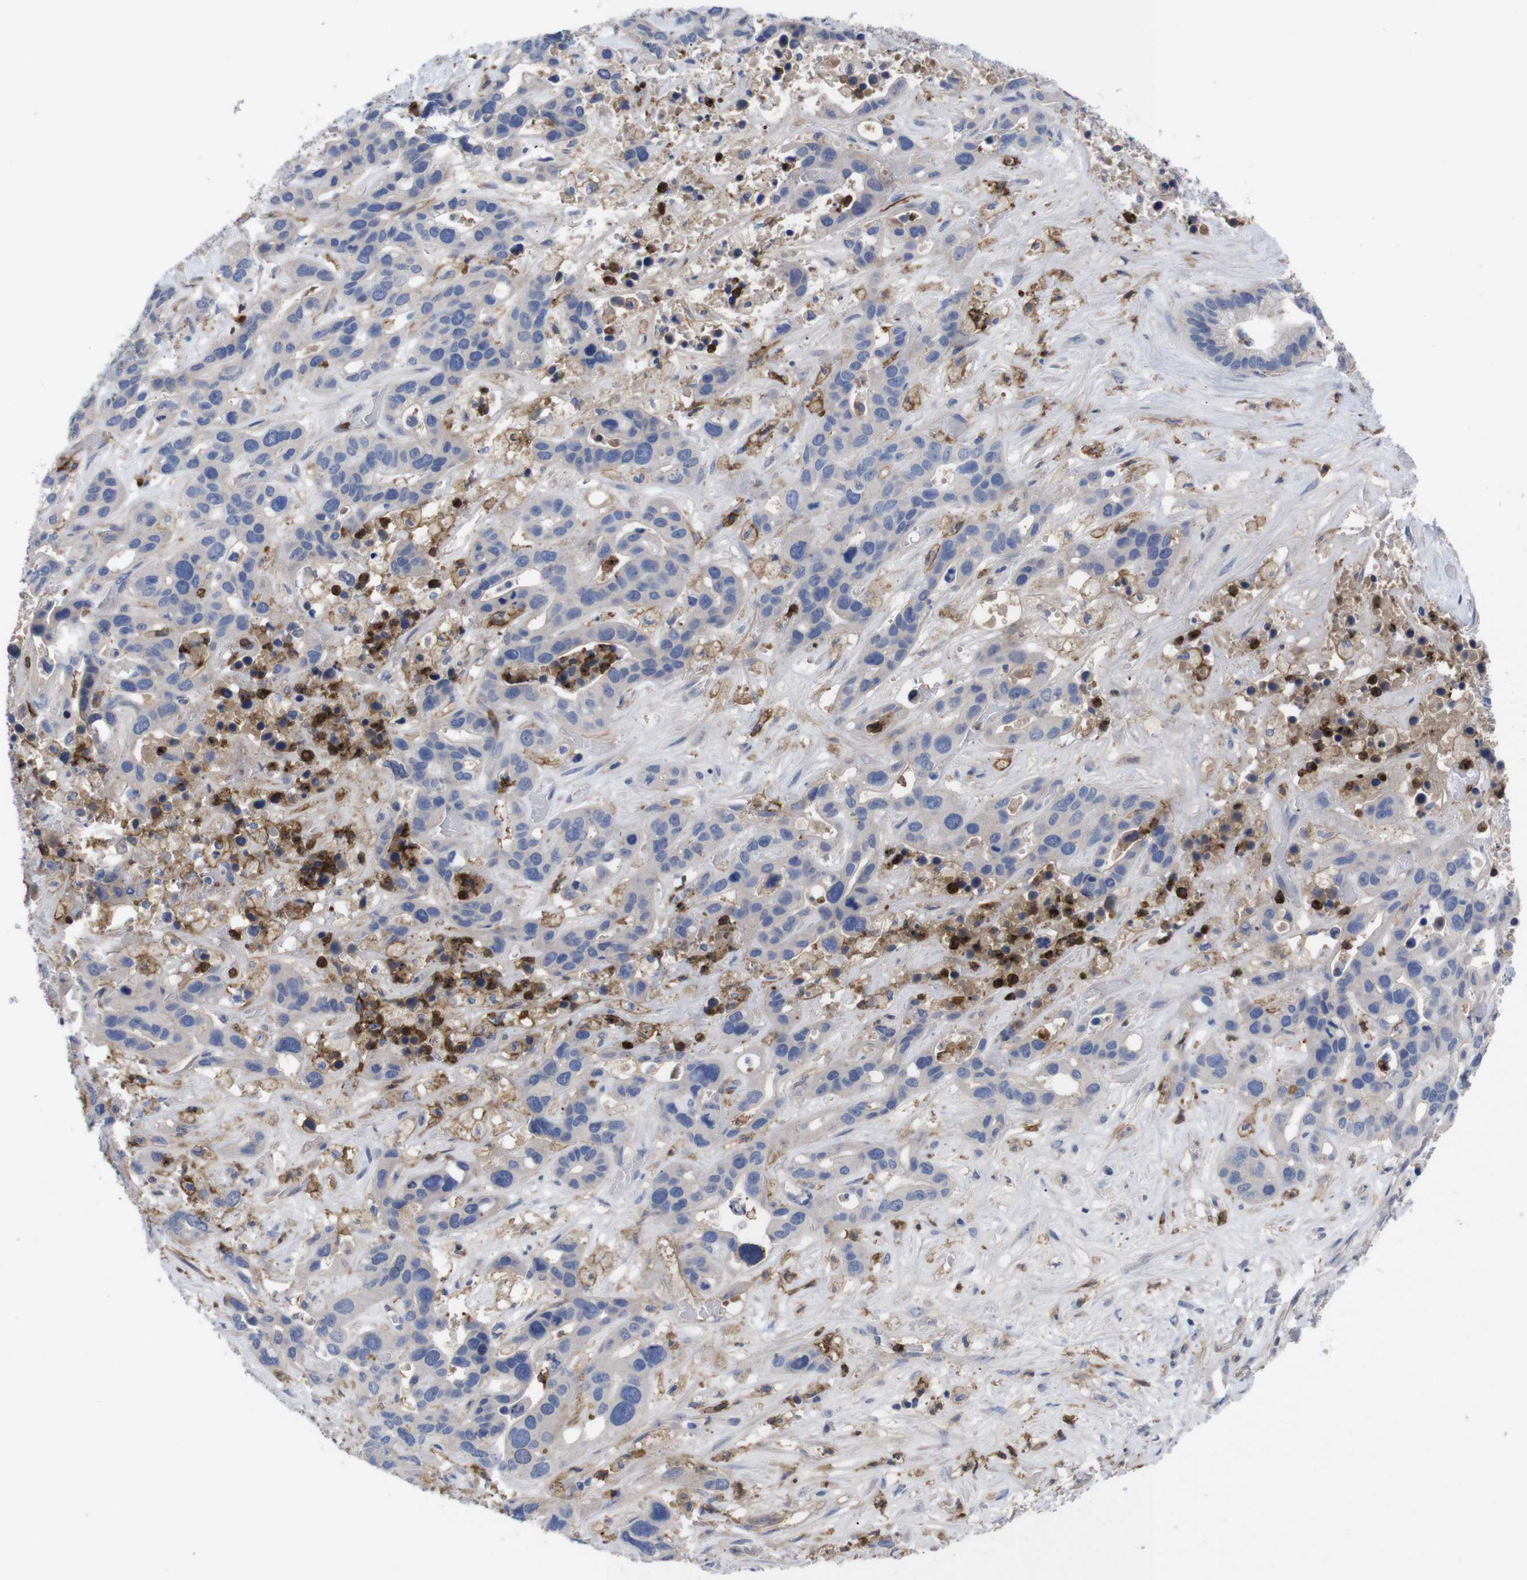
{"staining": {"intensity": "negative", "quantity": "none", "location": "none"}, "tissue": "liver cancer", "cell_type": "Tumor cells", "image_type": "cancer", "snomed": [{"axis": "morphology", "description": "Cholangiocarcinoma"}, {"axis": "topography", "description": "Liver"}], "caption": "DAB (3,3'-diaminobenzidine) immunohistochemical staining of human cholangiocarcinoma (liver) shows no significant staining in tumor cells.", "gene": "C5AR1", "patient": {"sex": "female", "age": 65}}